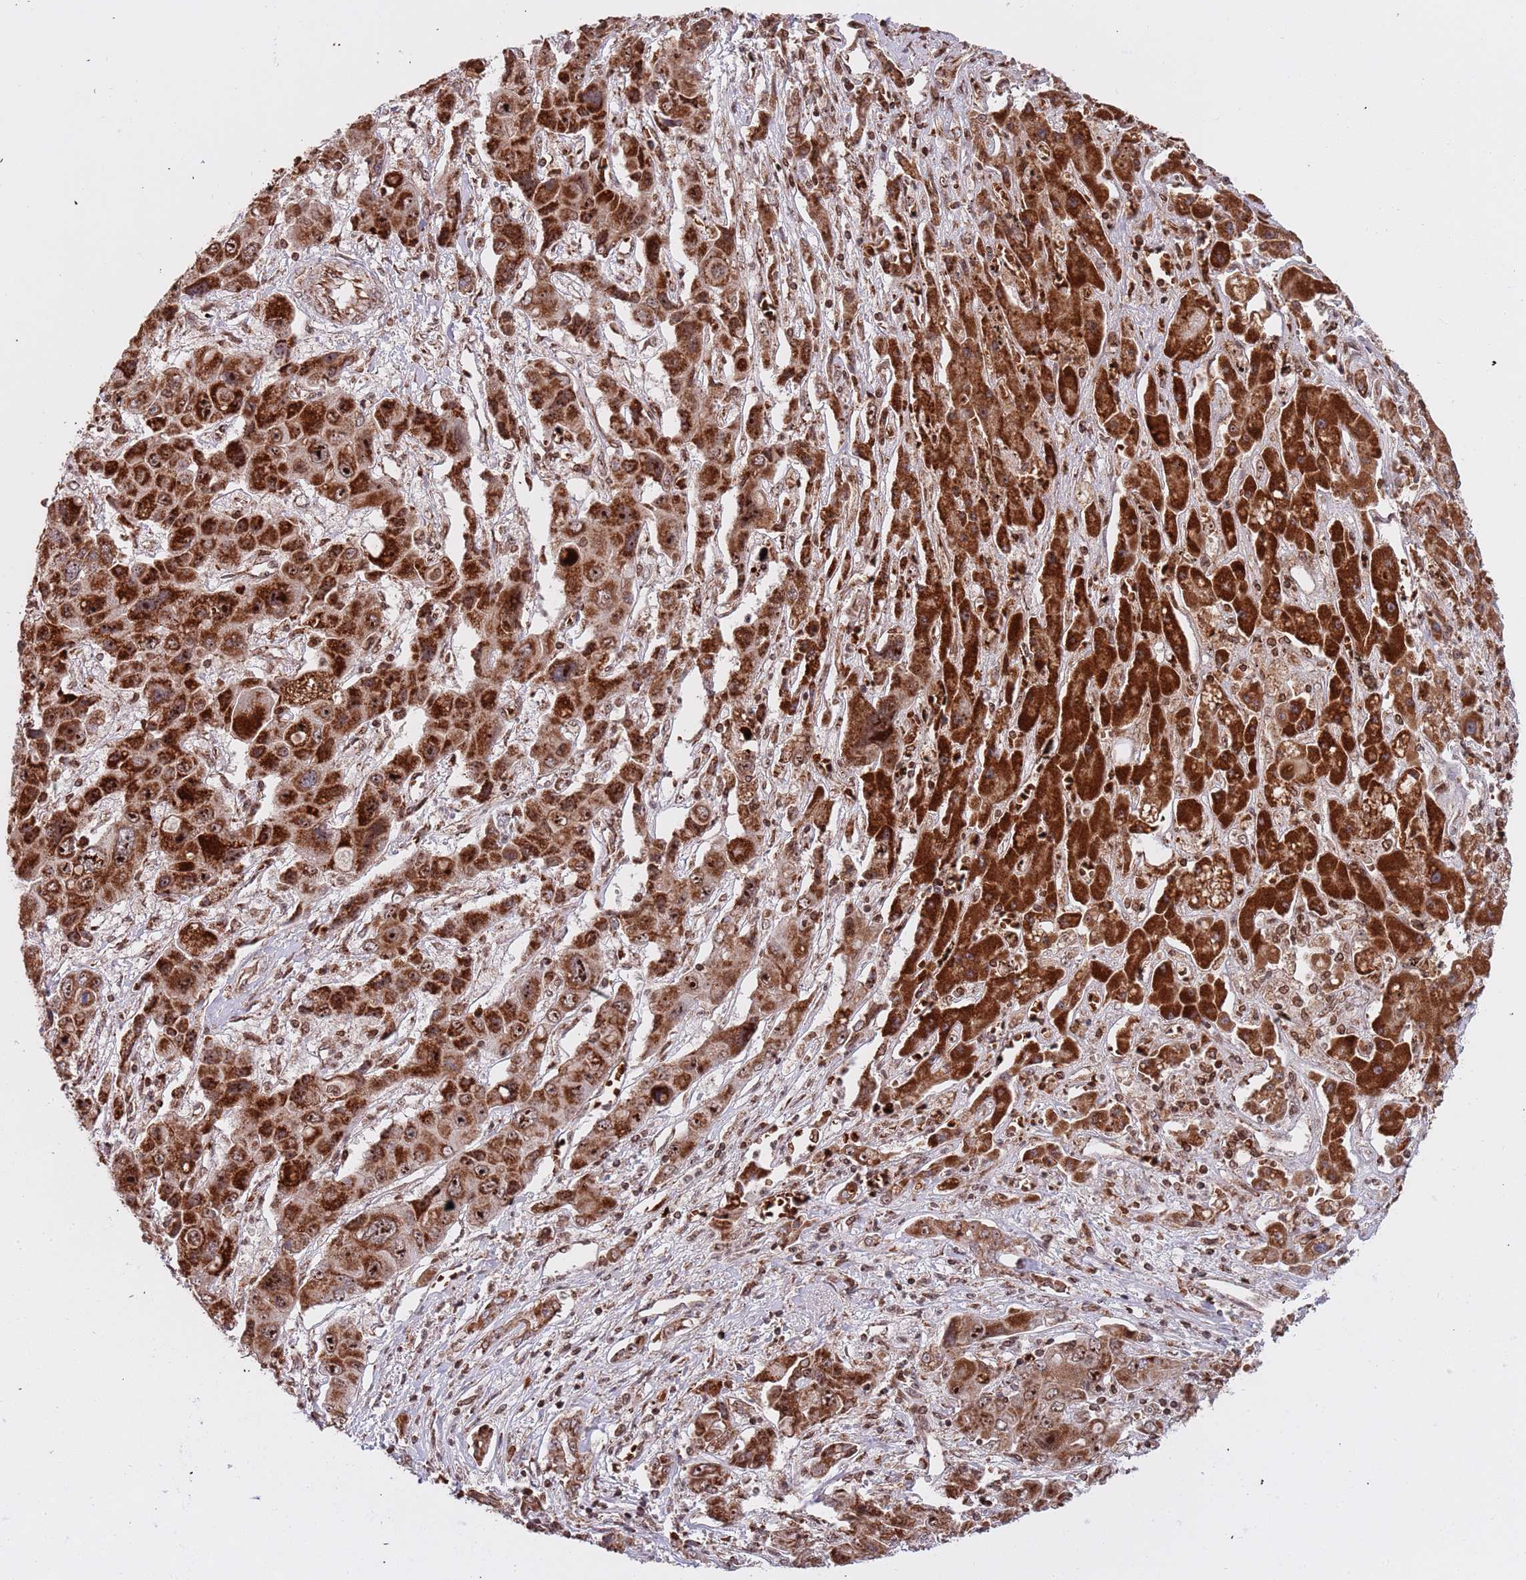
{"staining": {"intensity": "strong", "quantity": ">75%", "location": "cytoplasmic/membranous,nuclear"}, "tissue": "liver cancer", "cell_type": "Tumor cells", "image_type": "cancer", "snomed": [{"axis": "morphology", "description": "Cholangiocarcinoma"}, {"axis": "topography", "description": "Liver"}], "caption": "Human liver cholangiocarcinoma stained with a brown dye shows strong cytoplasmic/membranous and nuclear positive expression in about >75% of tumor cells.", "gene": "DCHS1", "patient": {"sex": "male", "age": 67}}